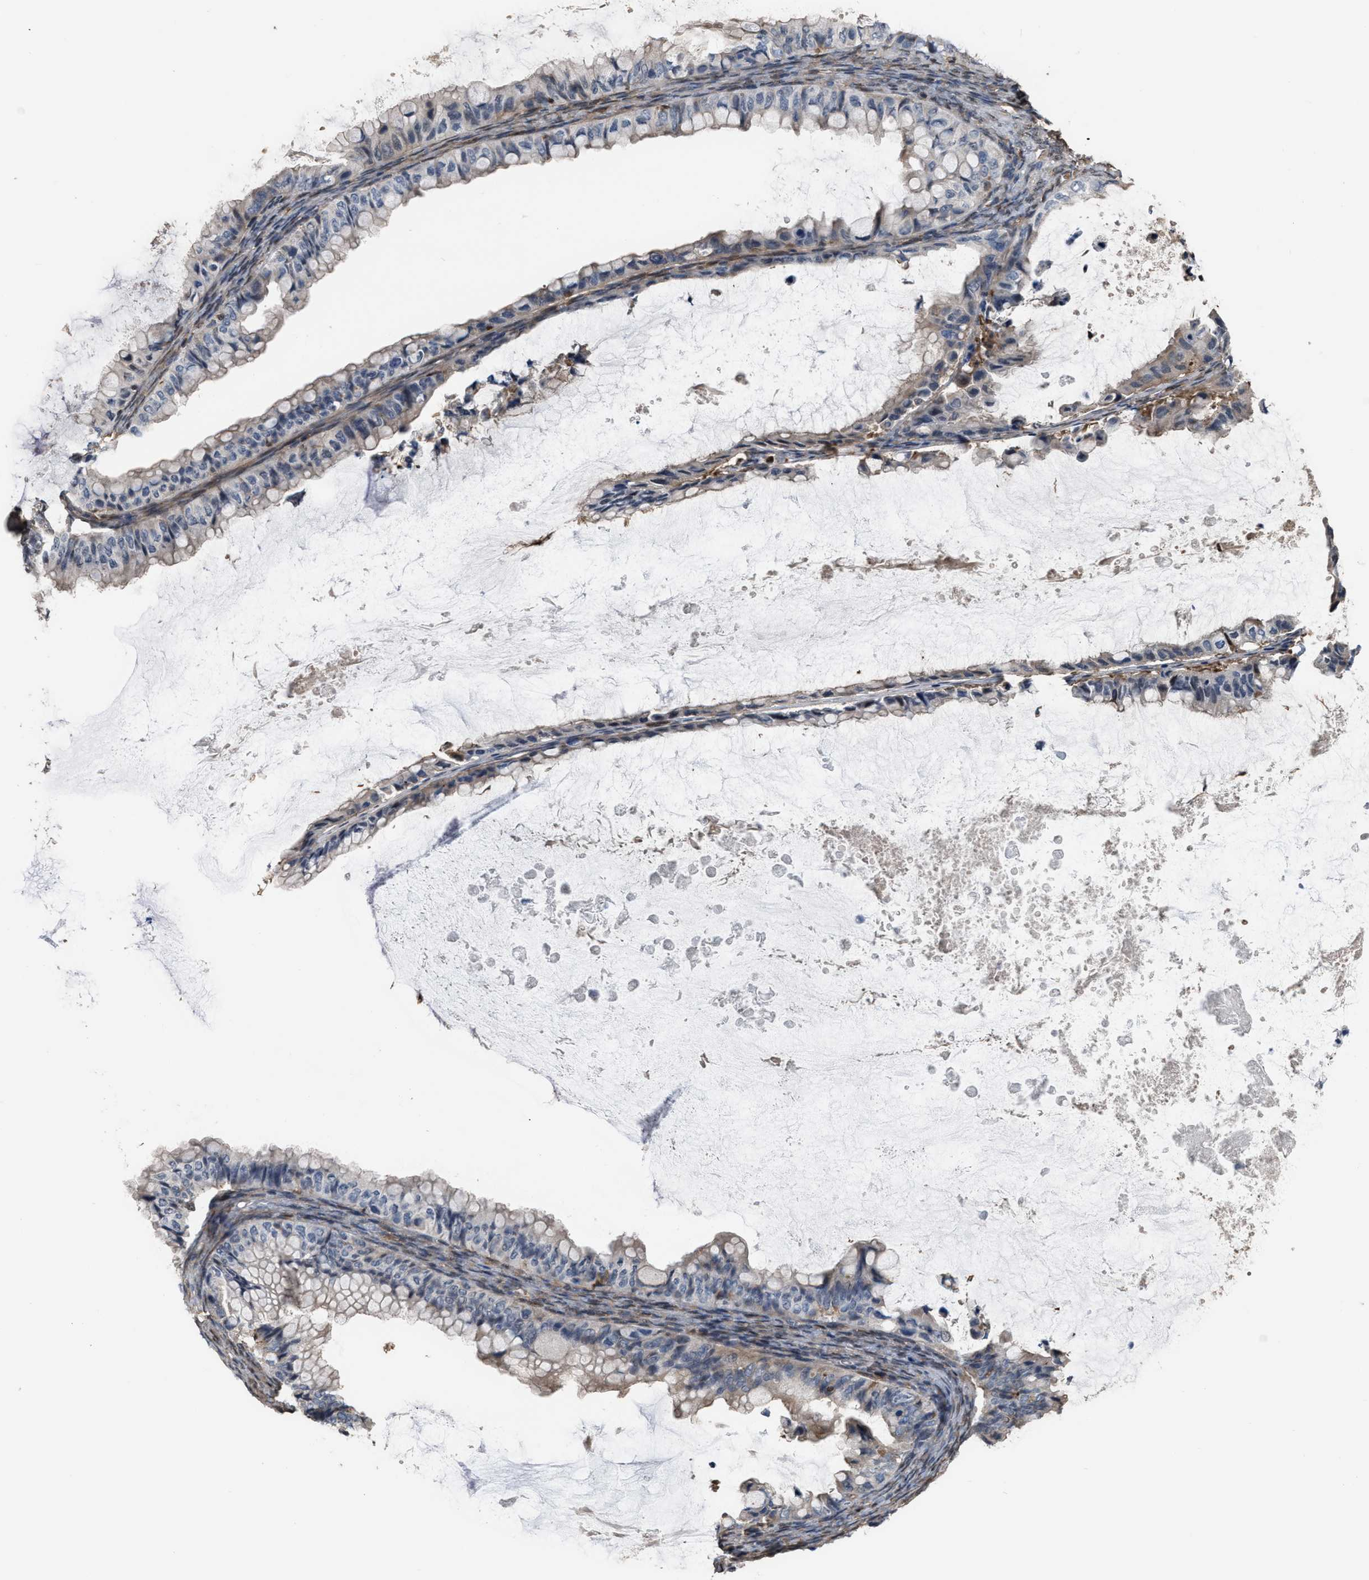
{"staining": {"intensity": "weak", "quantity": "<25%", "location": "cytoplasmic/membranous"}, "tissue": "ovarian cancer", "cell_type": "Tumor cells", "image_type": "cancer", "snomed": [{"axis": "morphology", "description": "Cystadenocarcinoma, mucinous, NOS"}, {"axis": "topography", "description": "Ovary"}], "caption": "High power microscopy histopathology image of an immunohistochemistry micrograph of mucinous cystadenocarcinoma (ovarian), revealing no significant expression in tumor cells.", "gene": "MTPN", "patient": {"sex": "female", "age": 80}}